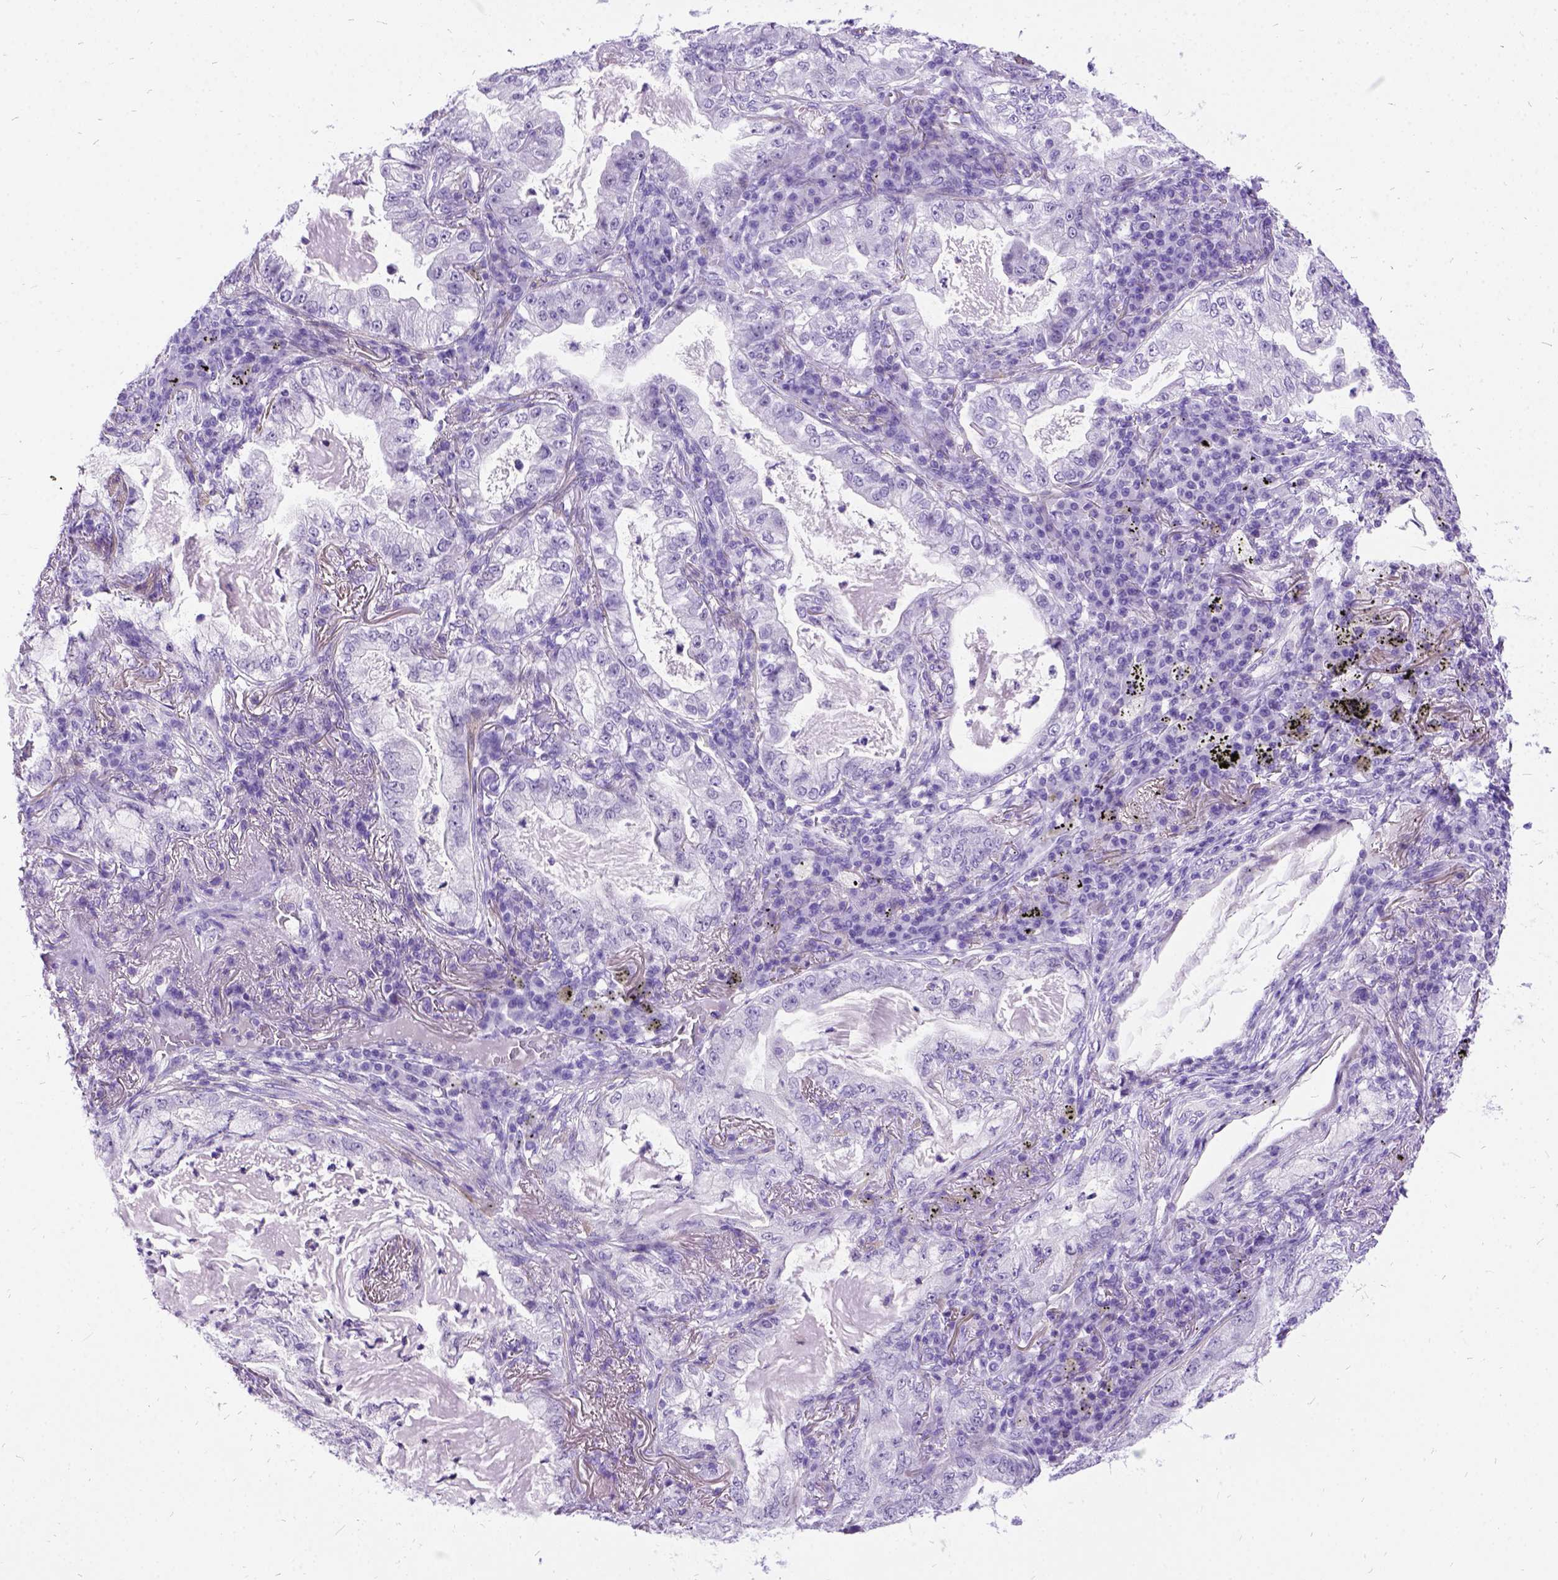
{"staining": {"intensity": "negative", "quantity": "none", "location": "none"}, "tissue": "lung cancer", "cell_type": "Tumor cells", "image_type": "cancer", "snomed": [{"axis": "morphology", "description": "Adenocarcinoma, NOS"}, {"axis": "topography", "description": "Lung"}], "caption": "Tumor cells are negative for protein expression in human lung cancer. Nuclei are stained in blue.", "gene": "PRG2", "patient": {"sex": "female", "age": 73}}